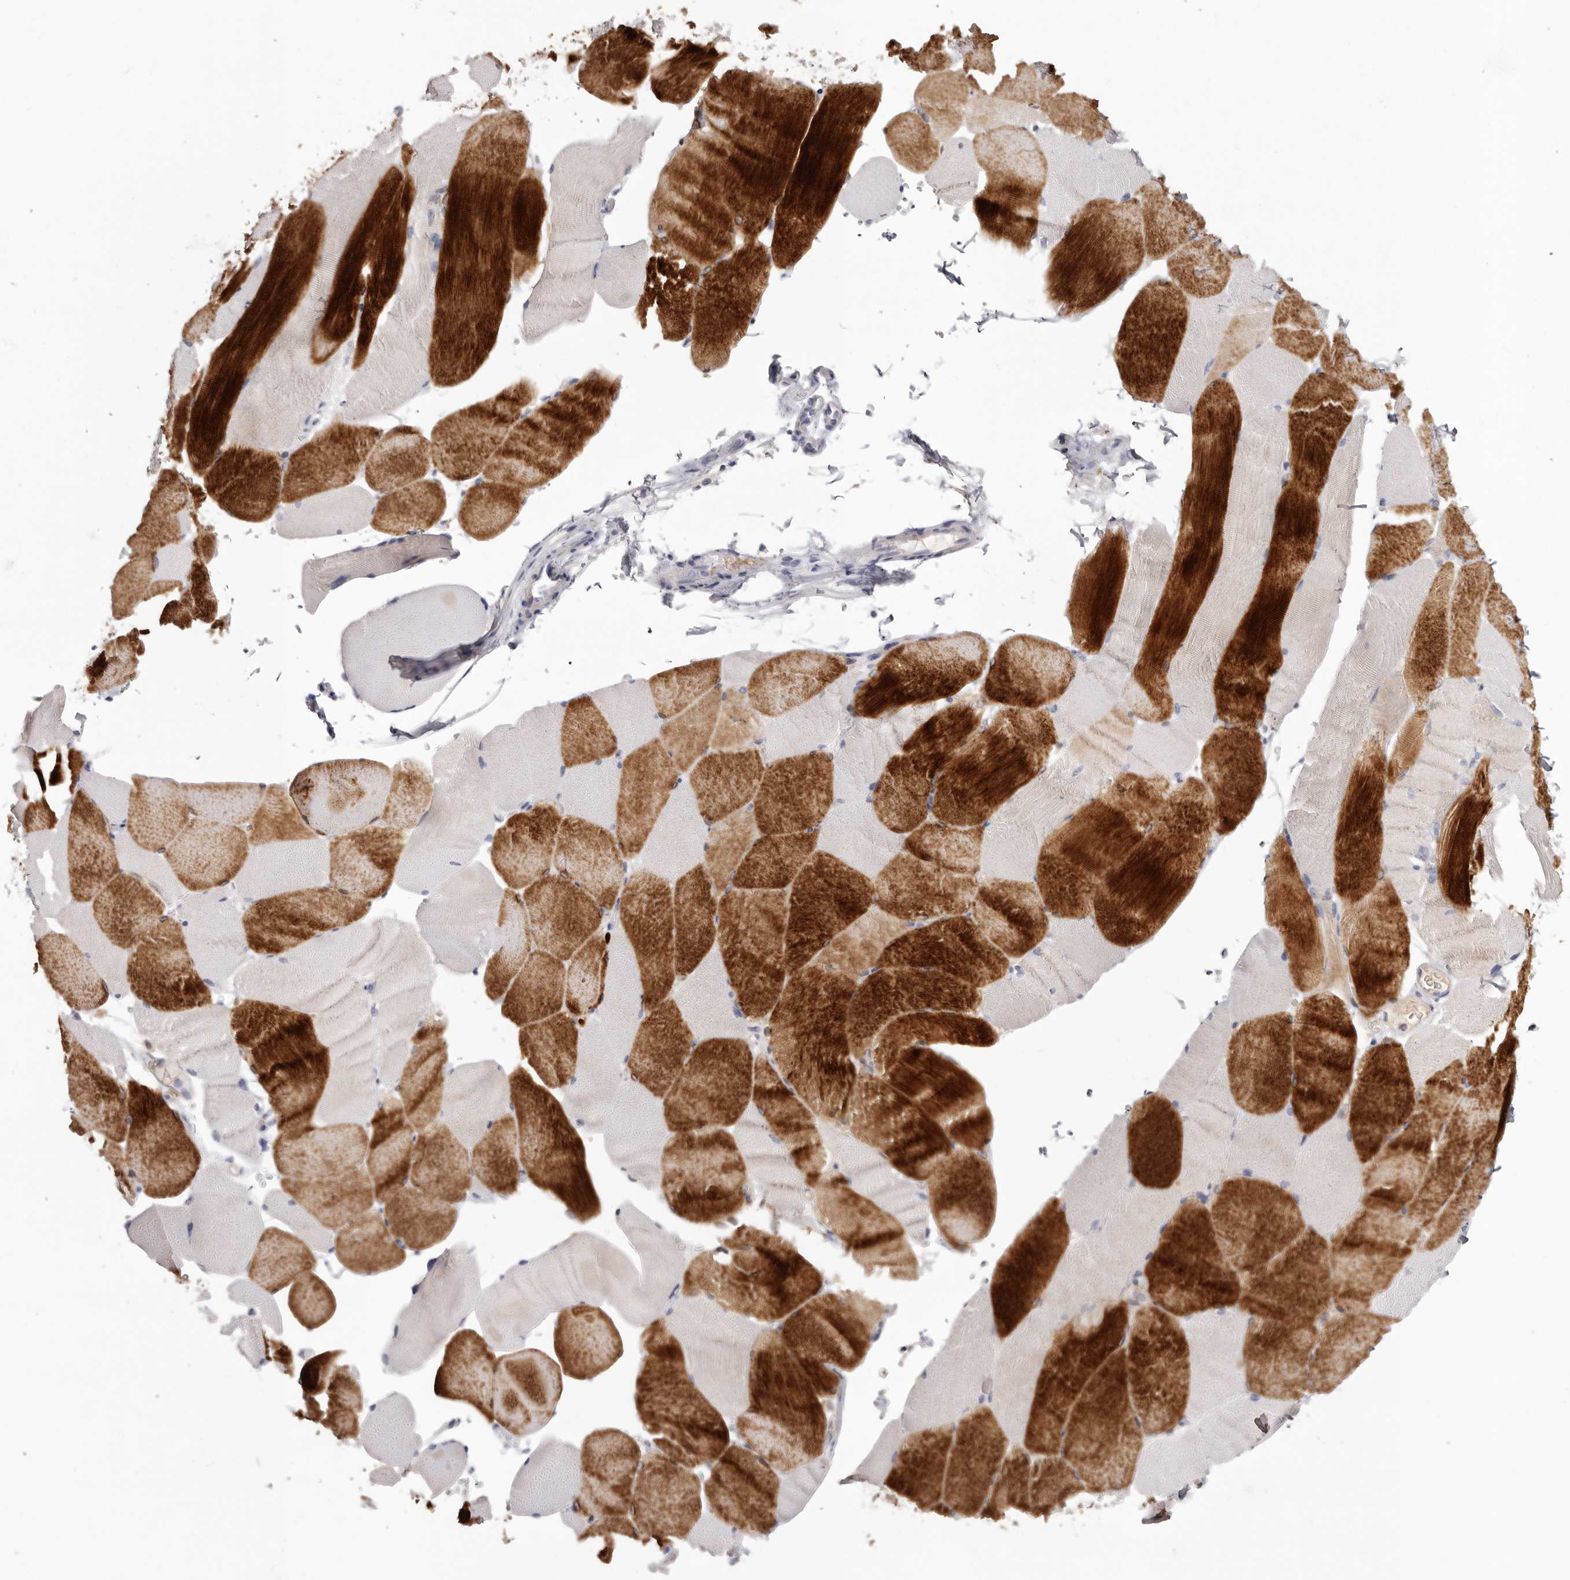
{"staining": {"intensity": "strong", "quantity": "25%-75%", "location": "cytoplasmic/membranous"}, "tissue": "skeletal muscle", "cell_type": "Myocytes", "image_type": "normal", "snomed": [{"axis": "morphology", "description": "Normal tissue, NOS"}, {"axis": "topography", "description": "Skeletal muscle"}, {"axis": "topography", "description": "Parathyroid gland"}], "caption": "Protein staining shows strong cytoplasmic/membranous staining in about 25%-75% of myocytes in unremarkable skeletal muscle.", "gene": "LMLN", "patient": {"sex": "female", "age": 37}}